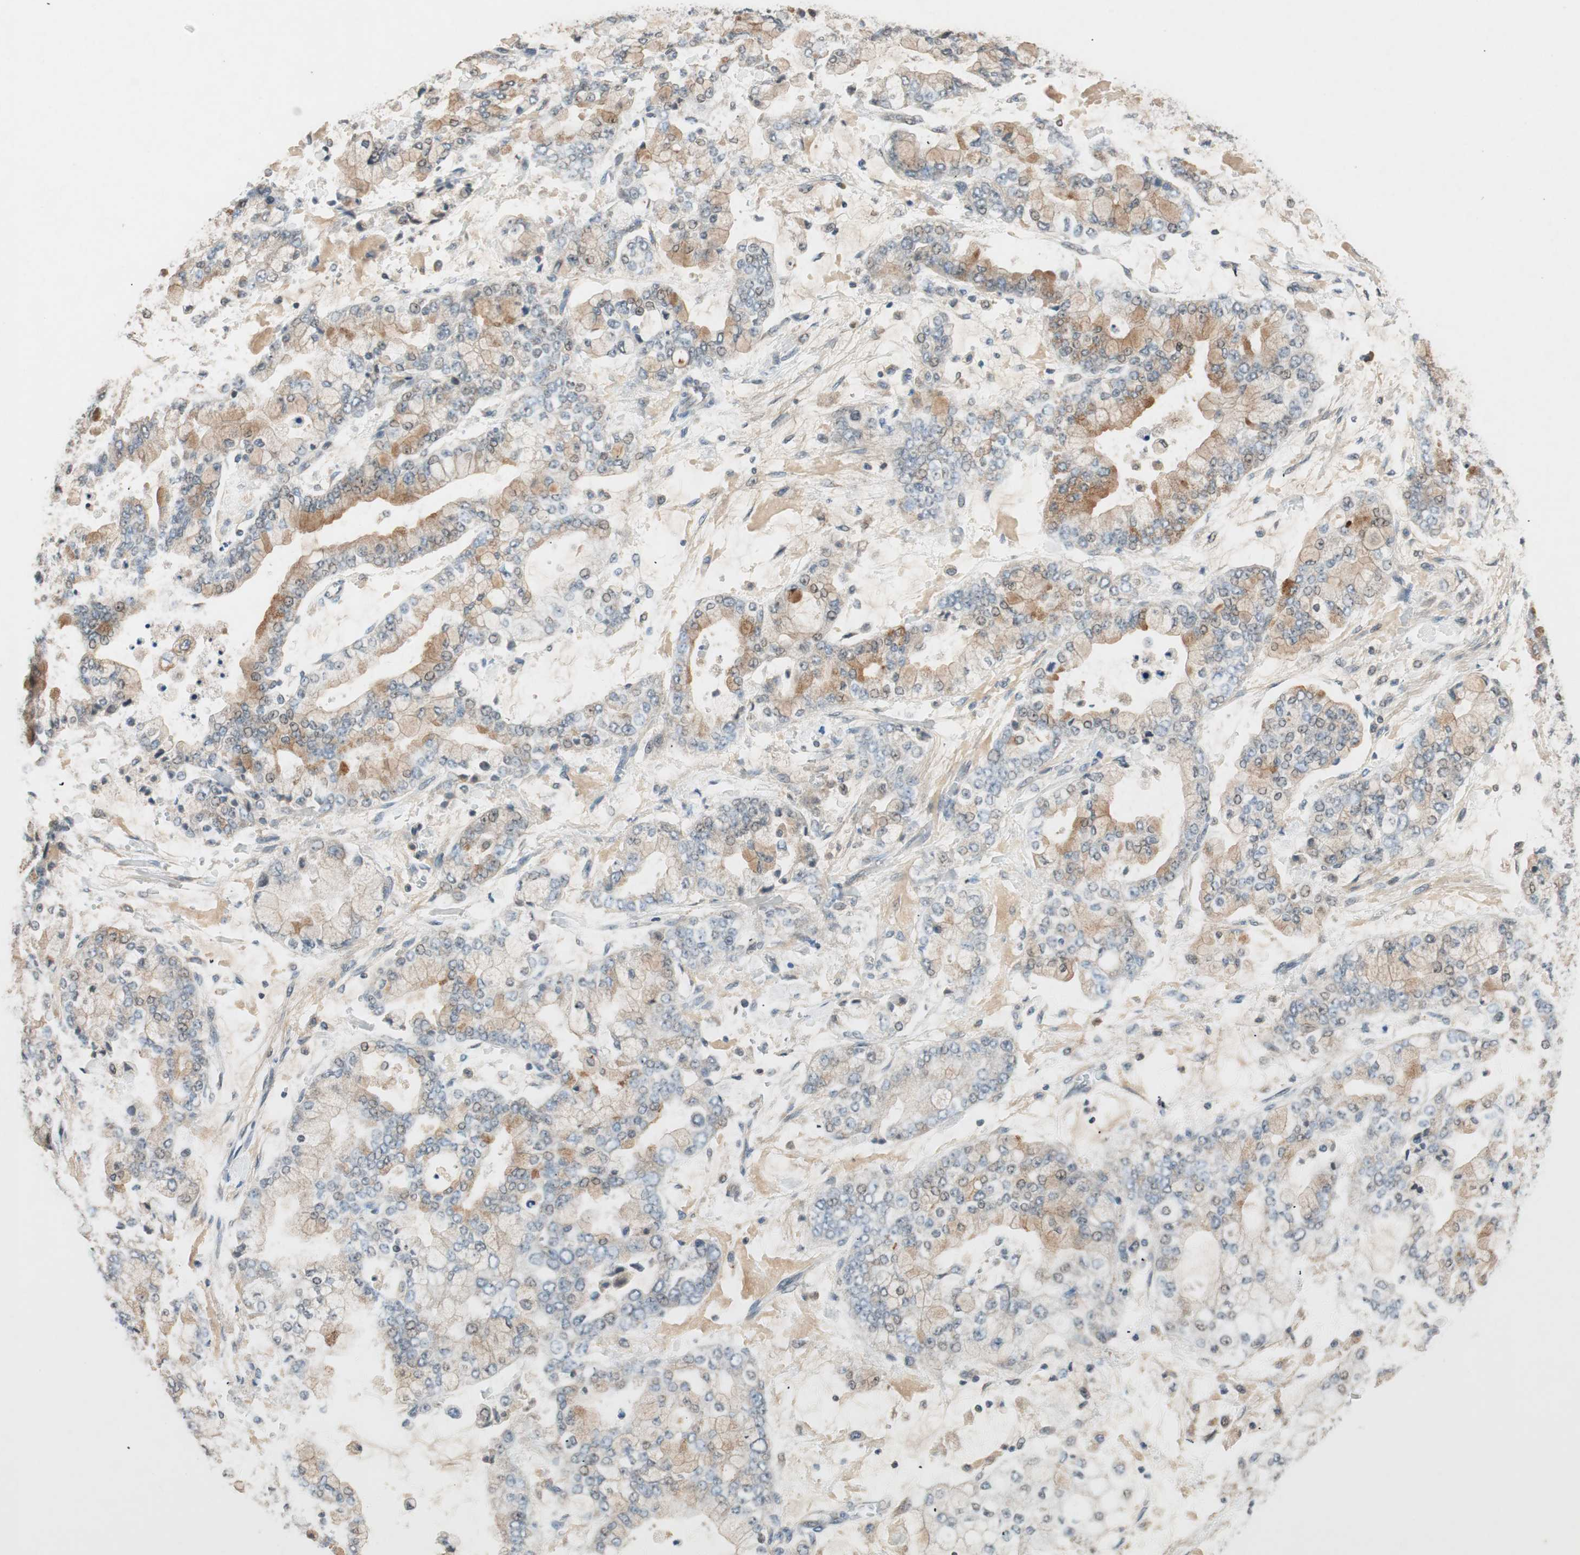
{"staining": {"intensity": "moderate", "quantity": "<25%", "location": "cytoplasmic/membranous"}, "tissue": "stomach cancer", "cell_type": "Tumor cells", "image_type": "cancer", "snomed": [{"axis": "morphology", "description": "Adenocarcinoma, NOS"}, {"axis": "topography", "description": "Stomach"}], "caption": "Immunohistochemical staining of human stomach cancer exhibits moderate cytoplasmic/membranous protein staining in about <25% of tumor cells.", "gene": "GLB1", "patient": {"sex": "male", "age": 76}}